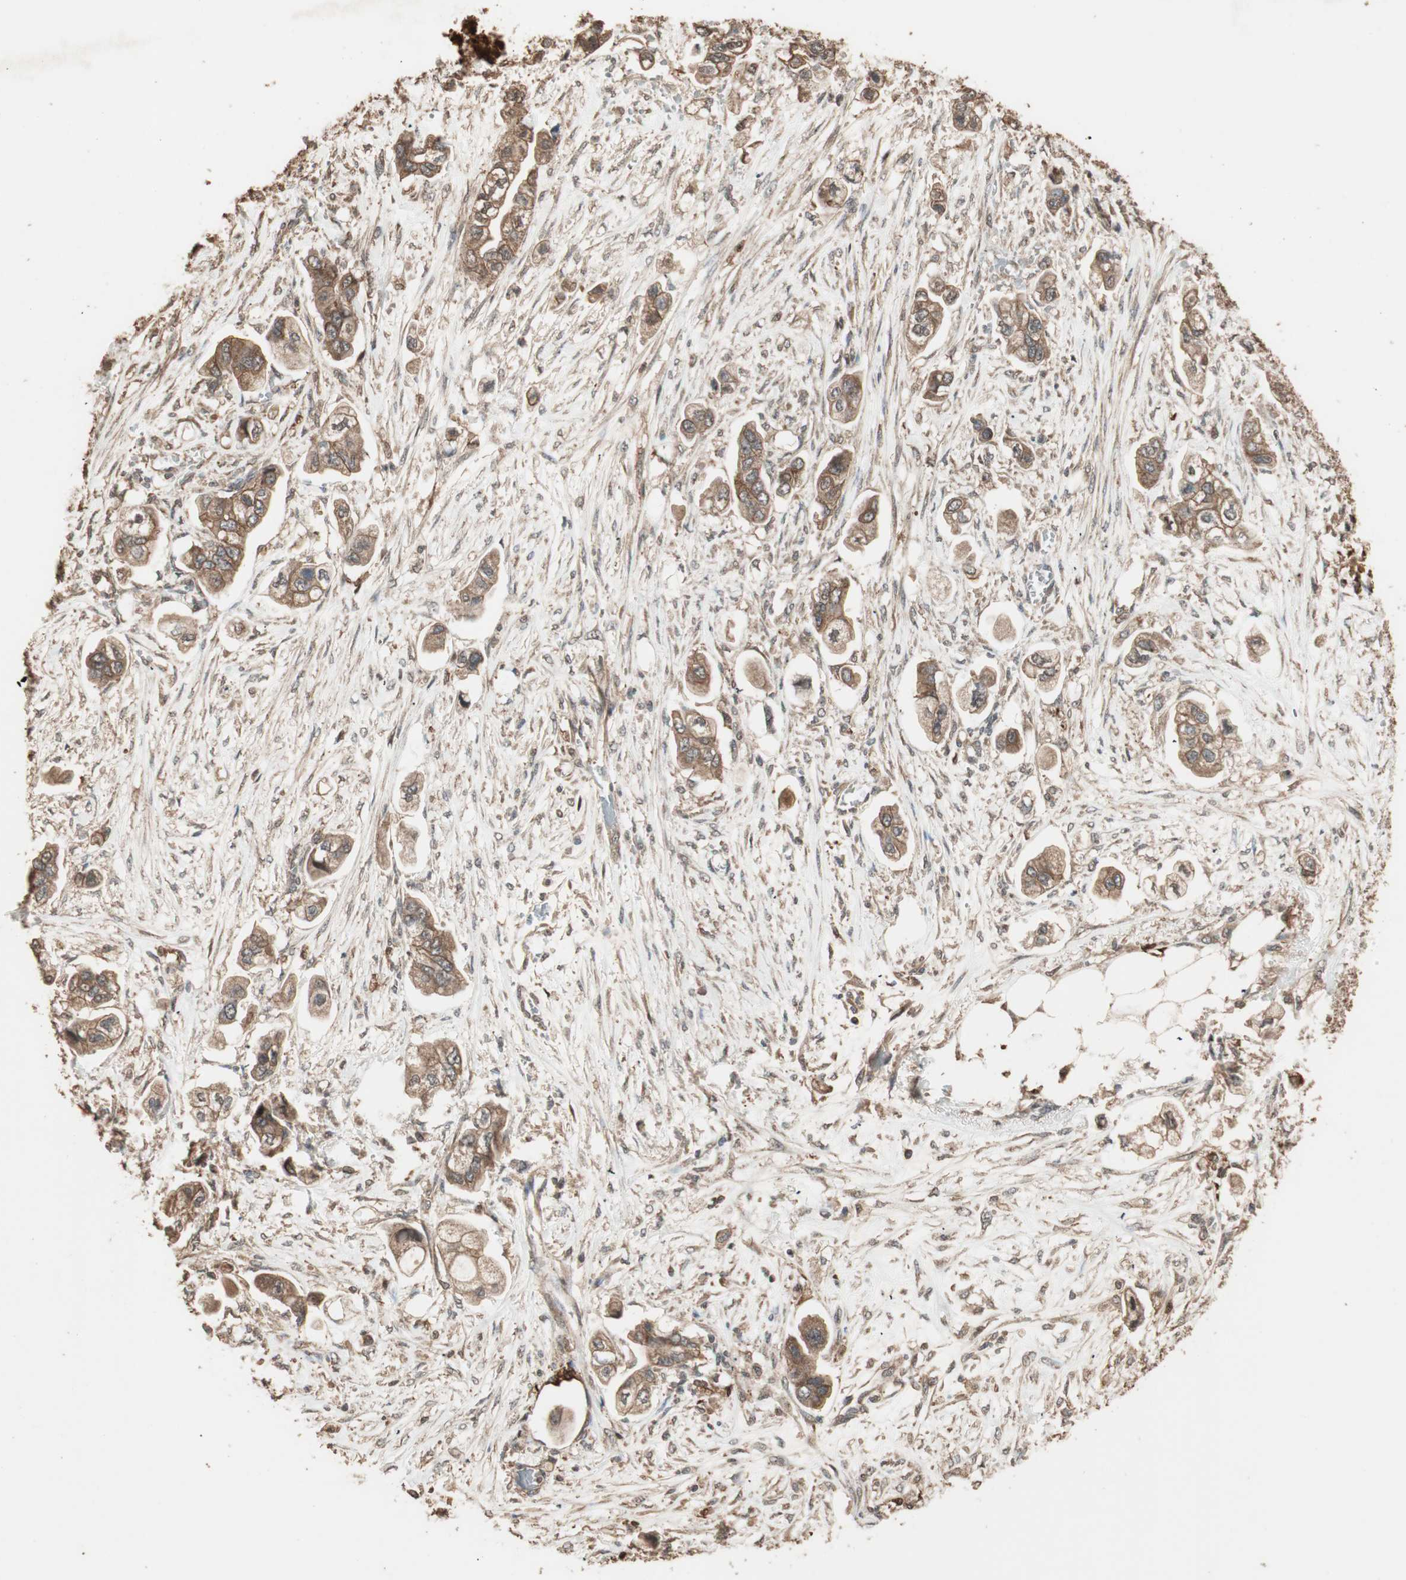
{"staining": {"intensity": "moderate", "quantity": ">75%", "location": "cytoplasmic/membranous"}, "tissue": "stomach cancer", "cell_type": "Tumor cells", "image_type": "cancer", "snomed": [{"axis": "morphology", "description": "Adenocarcinoma, NOS"}, {"axis": "topography", "description": "Stomach"}], "caption": "High-power microscopy captured an IHC micrograph of stomach cancer (adenocarcinoma), revealing moderate cytoplasmic/membranous expression in about >75% of tumor cells.", "gene": "USP20", "patient": {"sex": "male", "age": 62}}